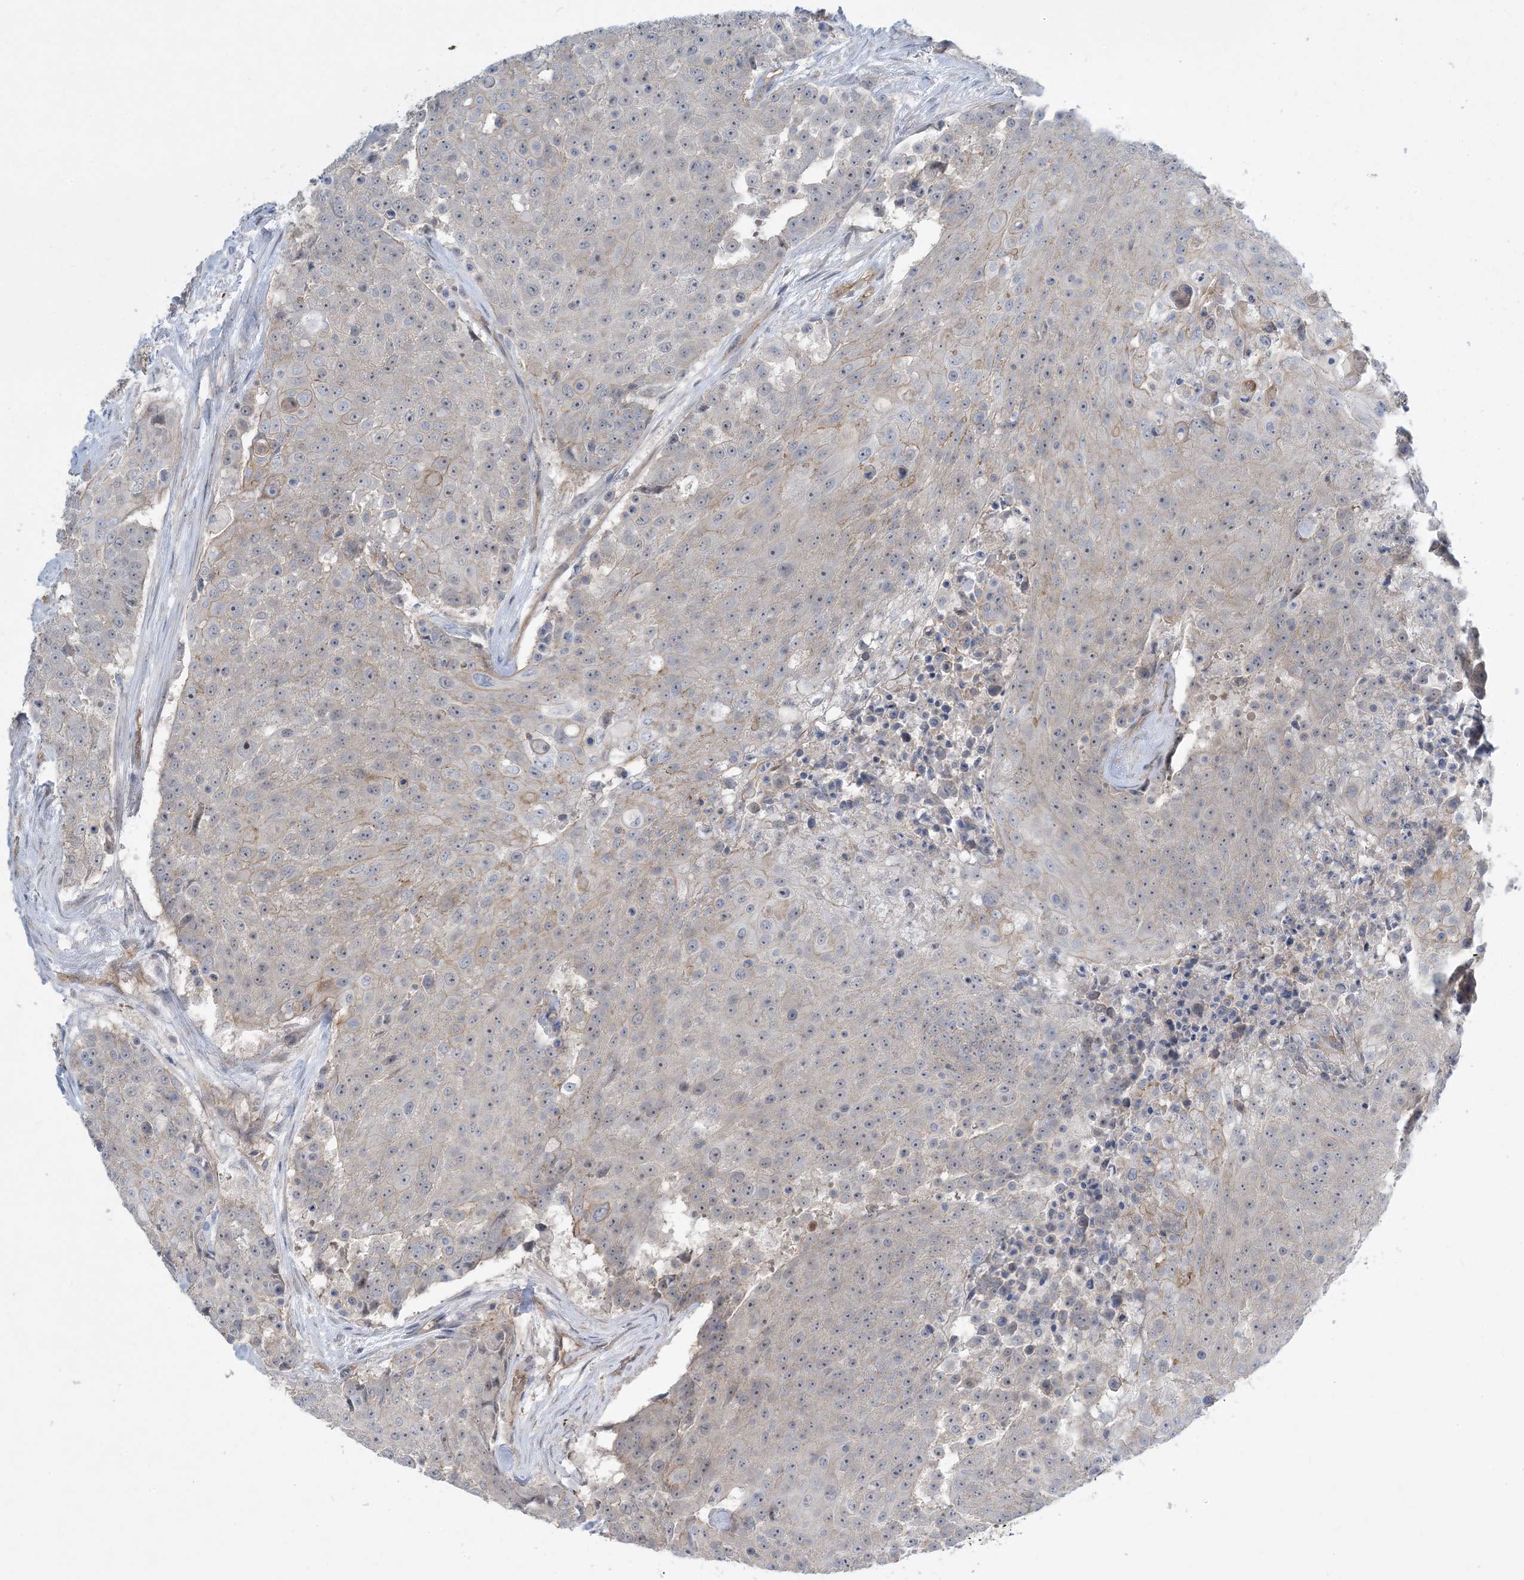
{"staining": {"intensity": "weak", "quantity": "<25%", "location": "cytoplasmic/membranous"}, "tissue": "urothelial cancer", "cell_type": "Tumor cells", "image_type": "cancer", "snomed": [{"axis": "morphology", "description": "Urothelial carcinoma, High grade"}, {"axis": "topography", "description": "Urinary bladder"}], "caption": "DAB (3,3'-diaminobenzidine) immunohistochemical staining of urothelial cancer displays no significant staining in tumor cells.", "gene": "AOC1", "patient": {"sex": "female", "age": 63}}